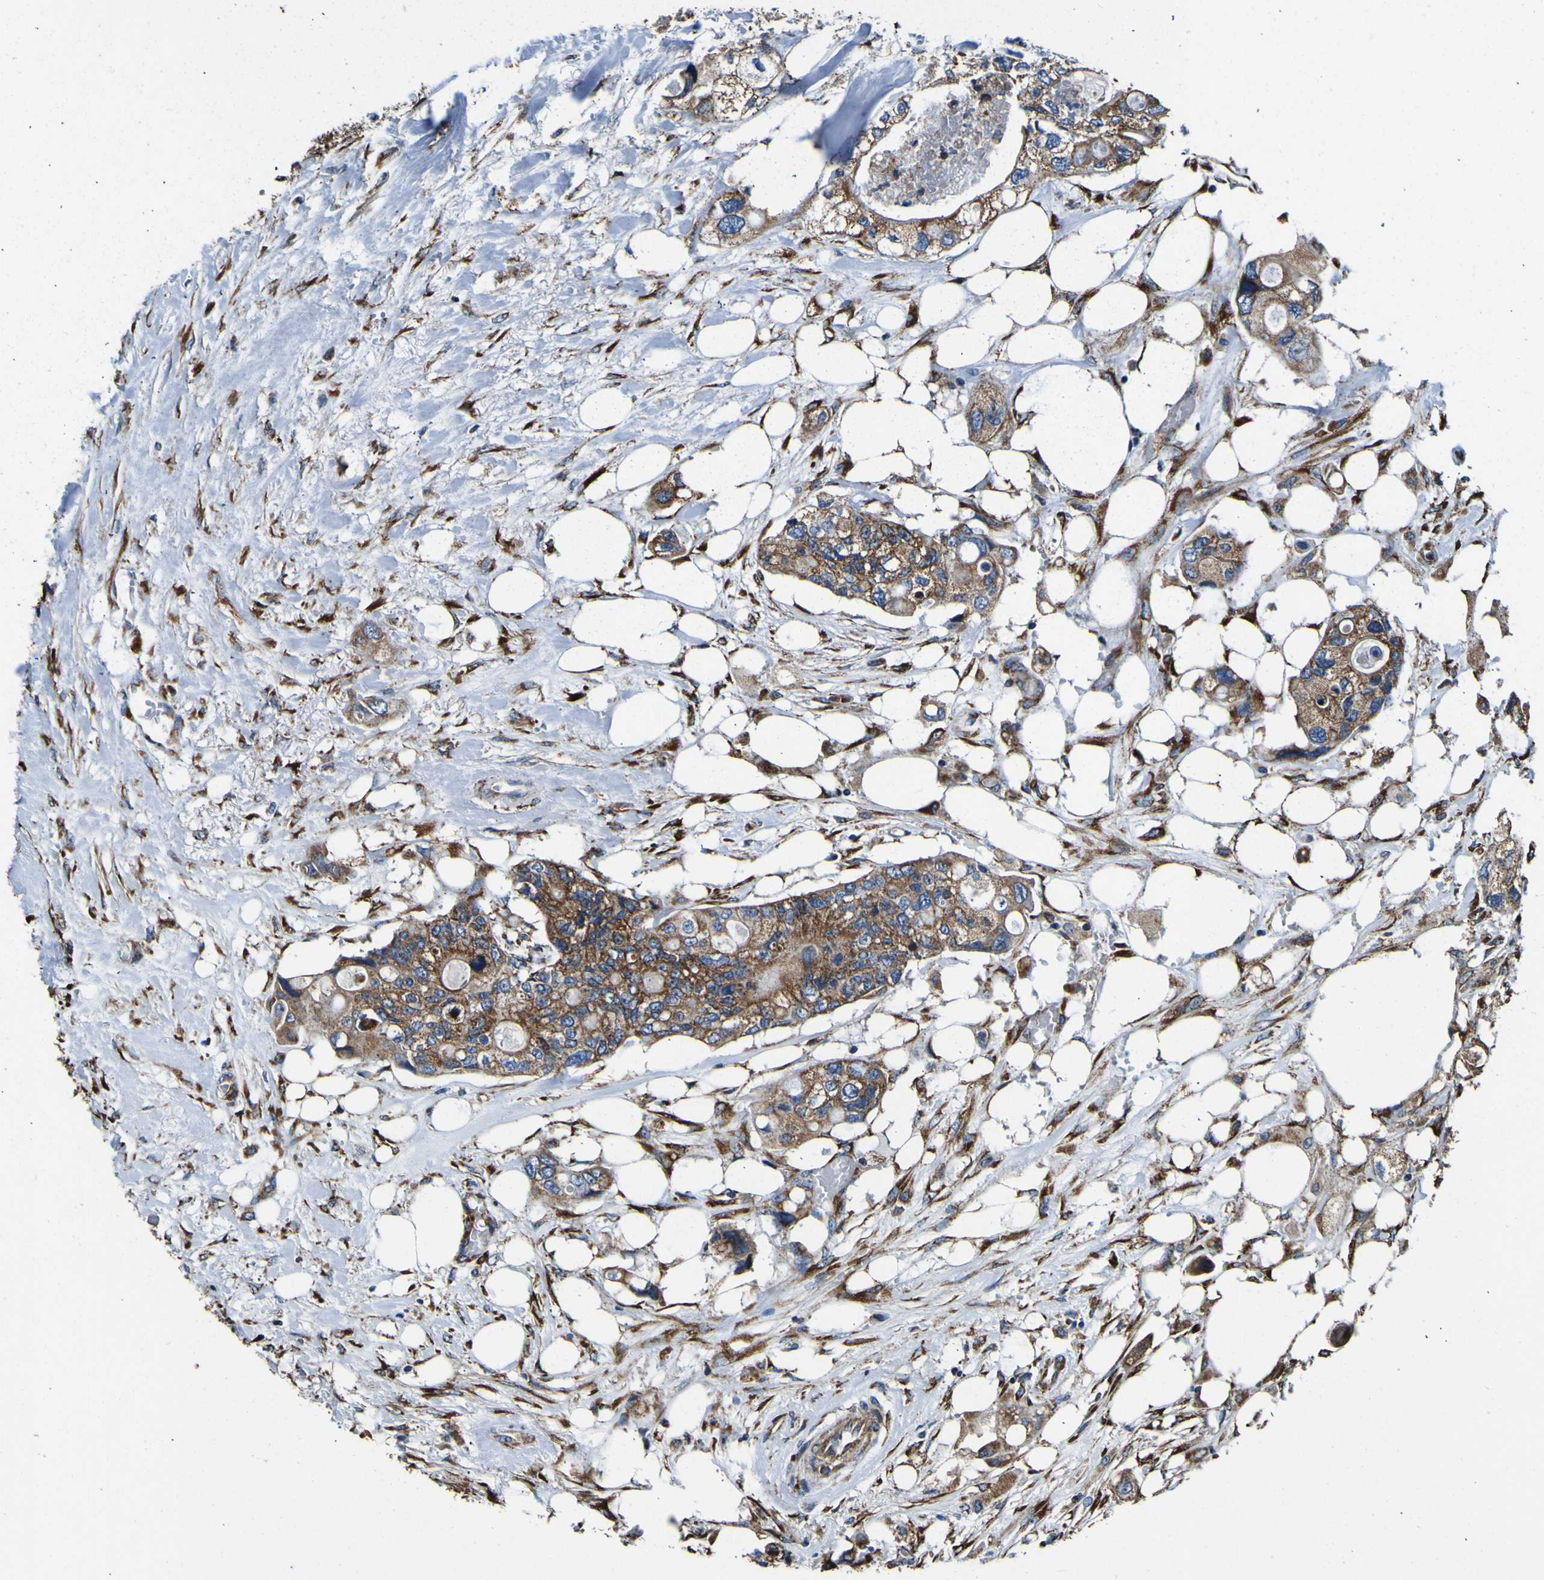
{"staining": {"intensity": "moderate", "quantity": ">75%", "location": "cytoplasmic/membranous"}, "tissue": "colorectal cancer", "cell_type": "Tumor cells", "image_type": "cancer", "snomed": [{"axis": "morphology", "description": "Adenocarcinoma, NOS"}, {"axis": "topography", "description": "Colon"}], "caption": "A photomicrograph showing moderate cytoplasmic/membranous expression in about >75% of tumor cells in colorectal cancer, as visualized by brown immunohistochemical staining.", "gene": "INPP5A", "patient": {"sex": "female", "age": 57}}